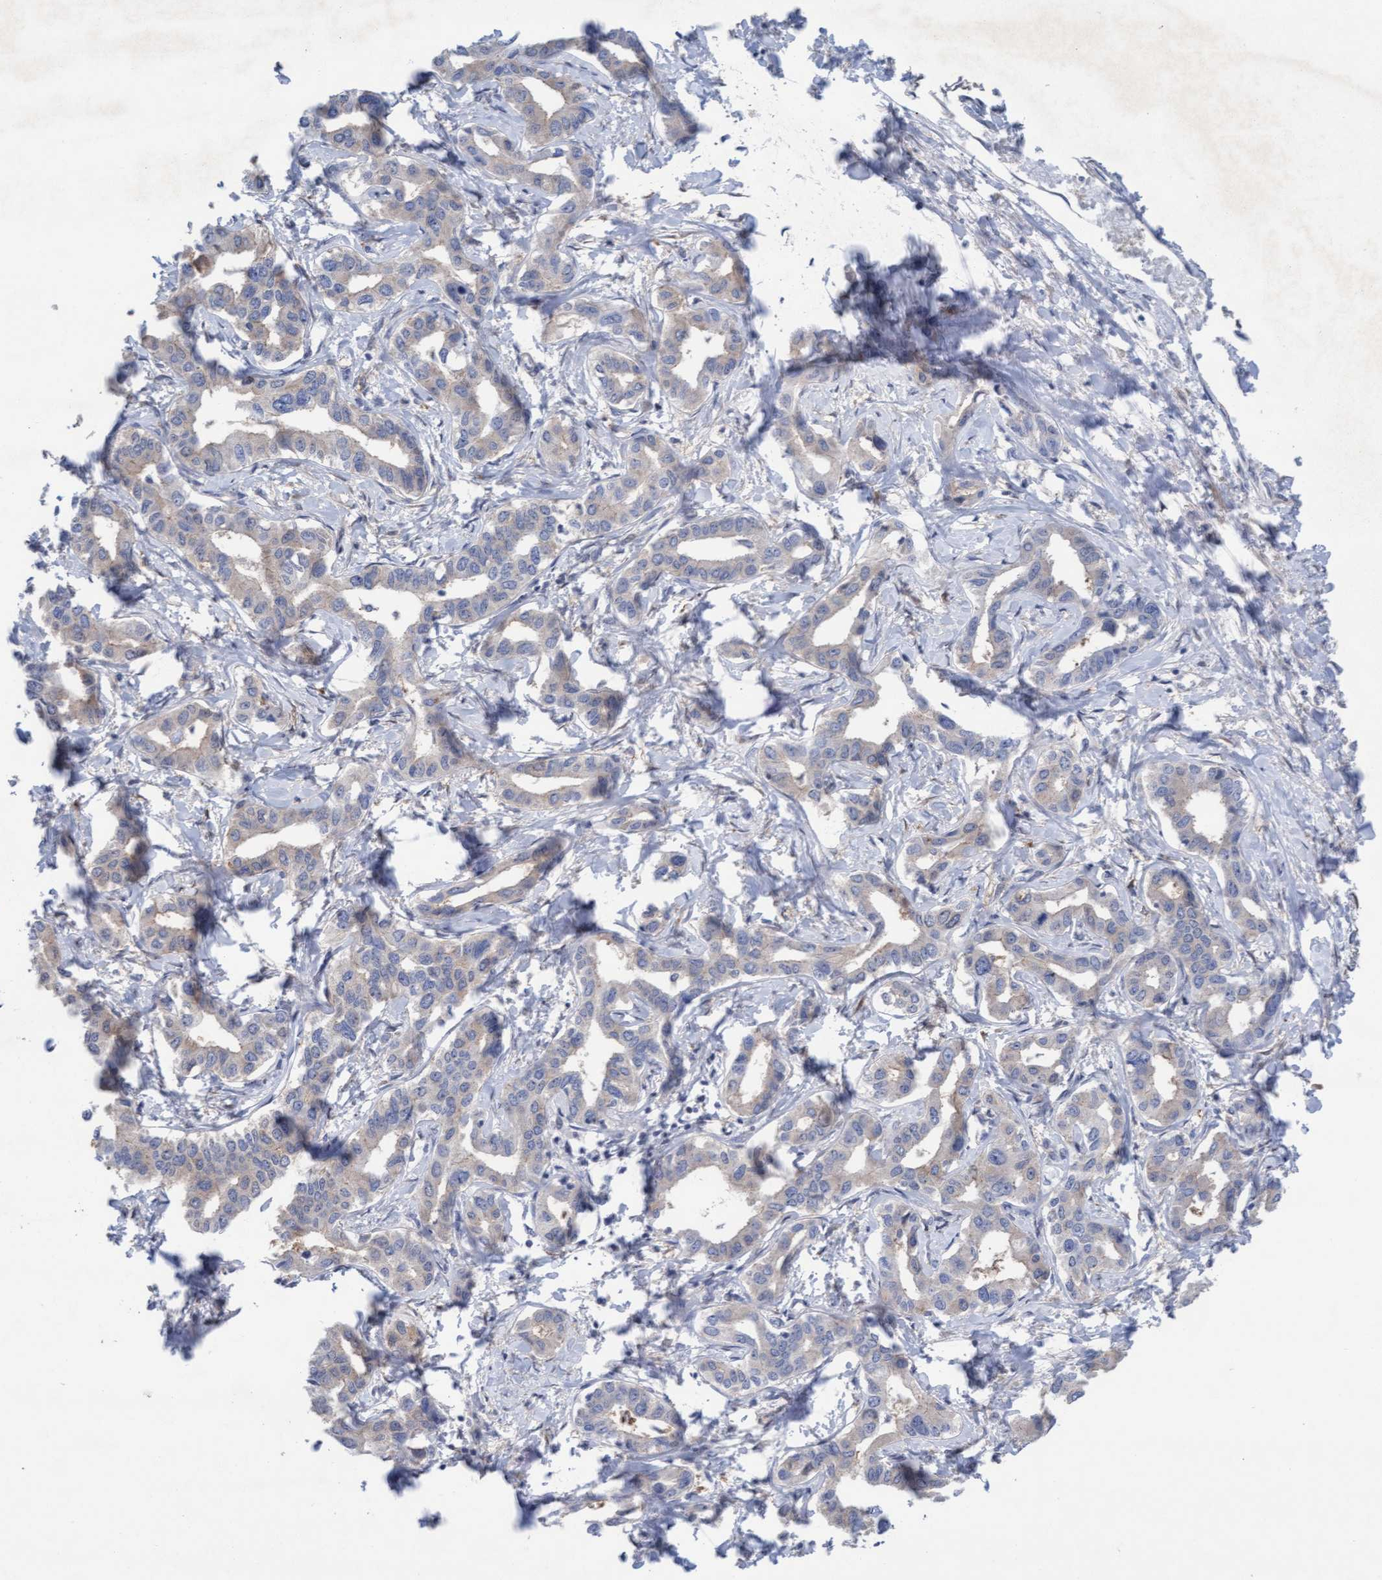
{"staining": {"intensity": "negative", "quantity": "none", "location": "none"}, "tissue": "liver cancer", "cell_type": "Tumor cells", "image_type": "cancer", "snomed": [{"axis": "morphology", "description": "Cholangiocarcinoma"}, {"axis": "topography", "description": "Liver"}], "caption": "Photomicrograph shows no protein staining in tumor cells of liver cholangiocarcinoma tissue.", "gene": "PLCD1", "patient": {"sex": "male", "age": 59}}